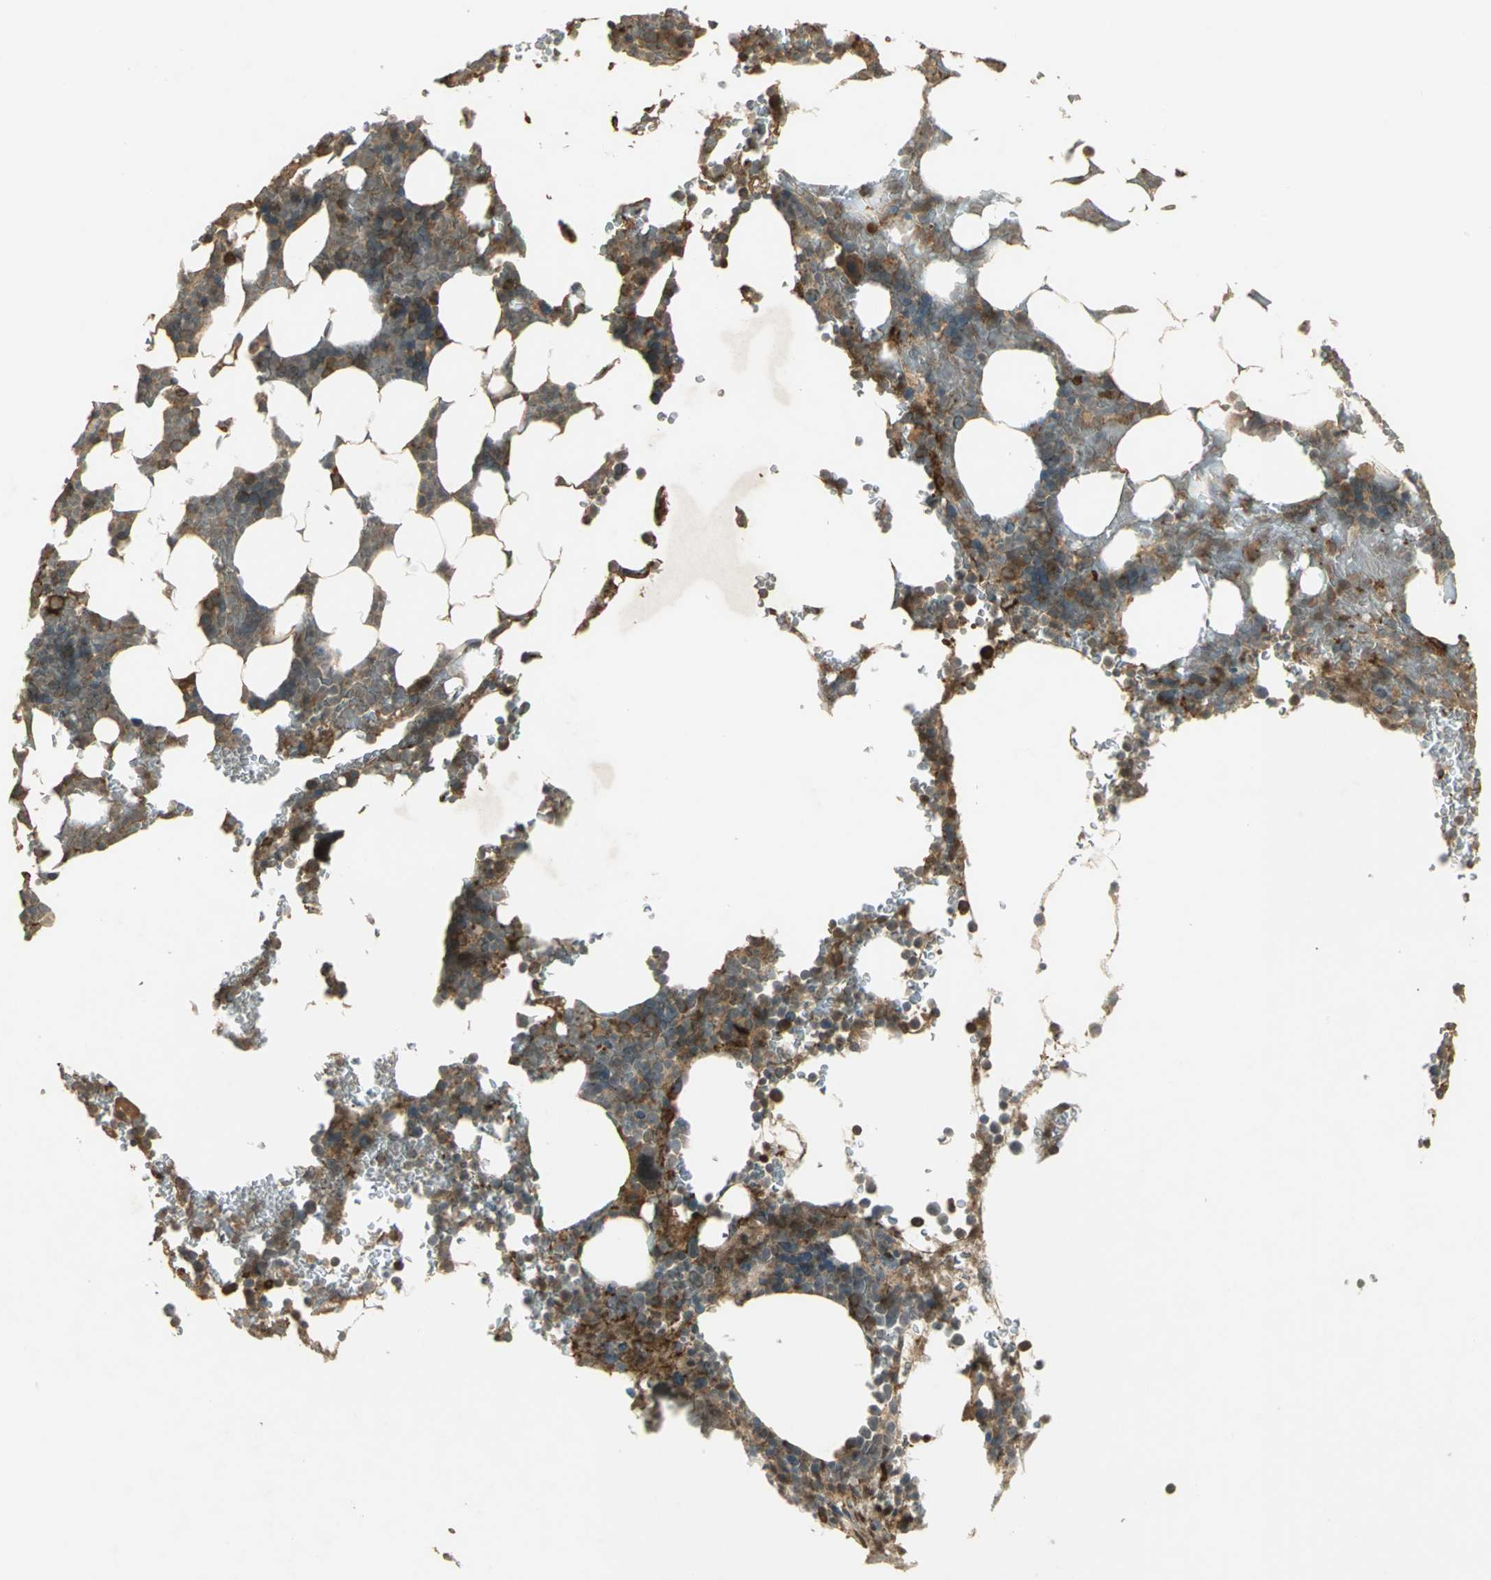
{"staining": {"intensity": "strong", "quantity": "25%-75%", "location": "cytoplasmic/membranous"}, "tissue": "bone marrow", "cell_type": "Hematopoietic cells", "image_type": "normal", "snomed": [{"axis": "morphology", "description": "Normal tissue, NOS"}, {"axis": "topography", "description": "Bone marrow"}], "caption": "Protein analysis of benign bone marrow reveals strong cytoplasmic/membranous staining in about 25%-75% of hematopoietic cells.", "gene": "KEAP1", "patient": {"sex": "female", "age": 66}}